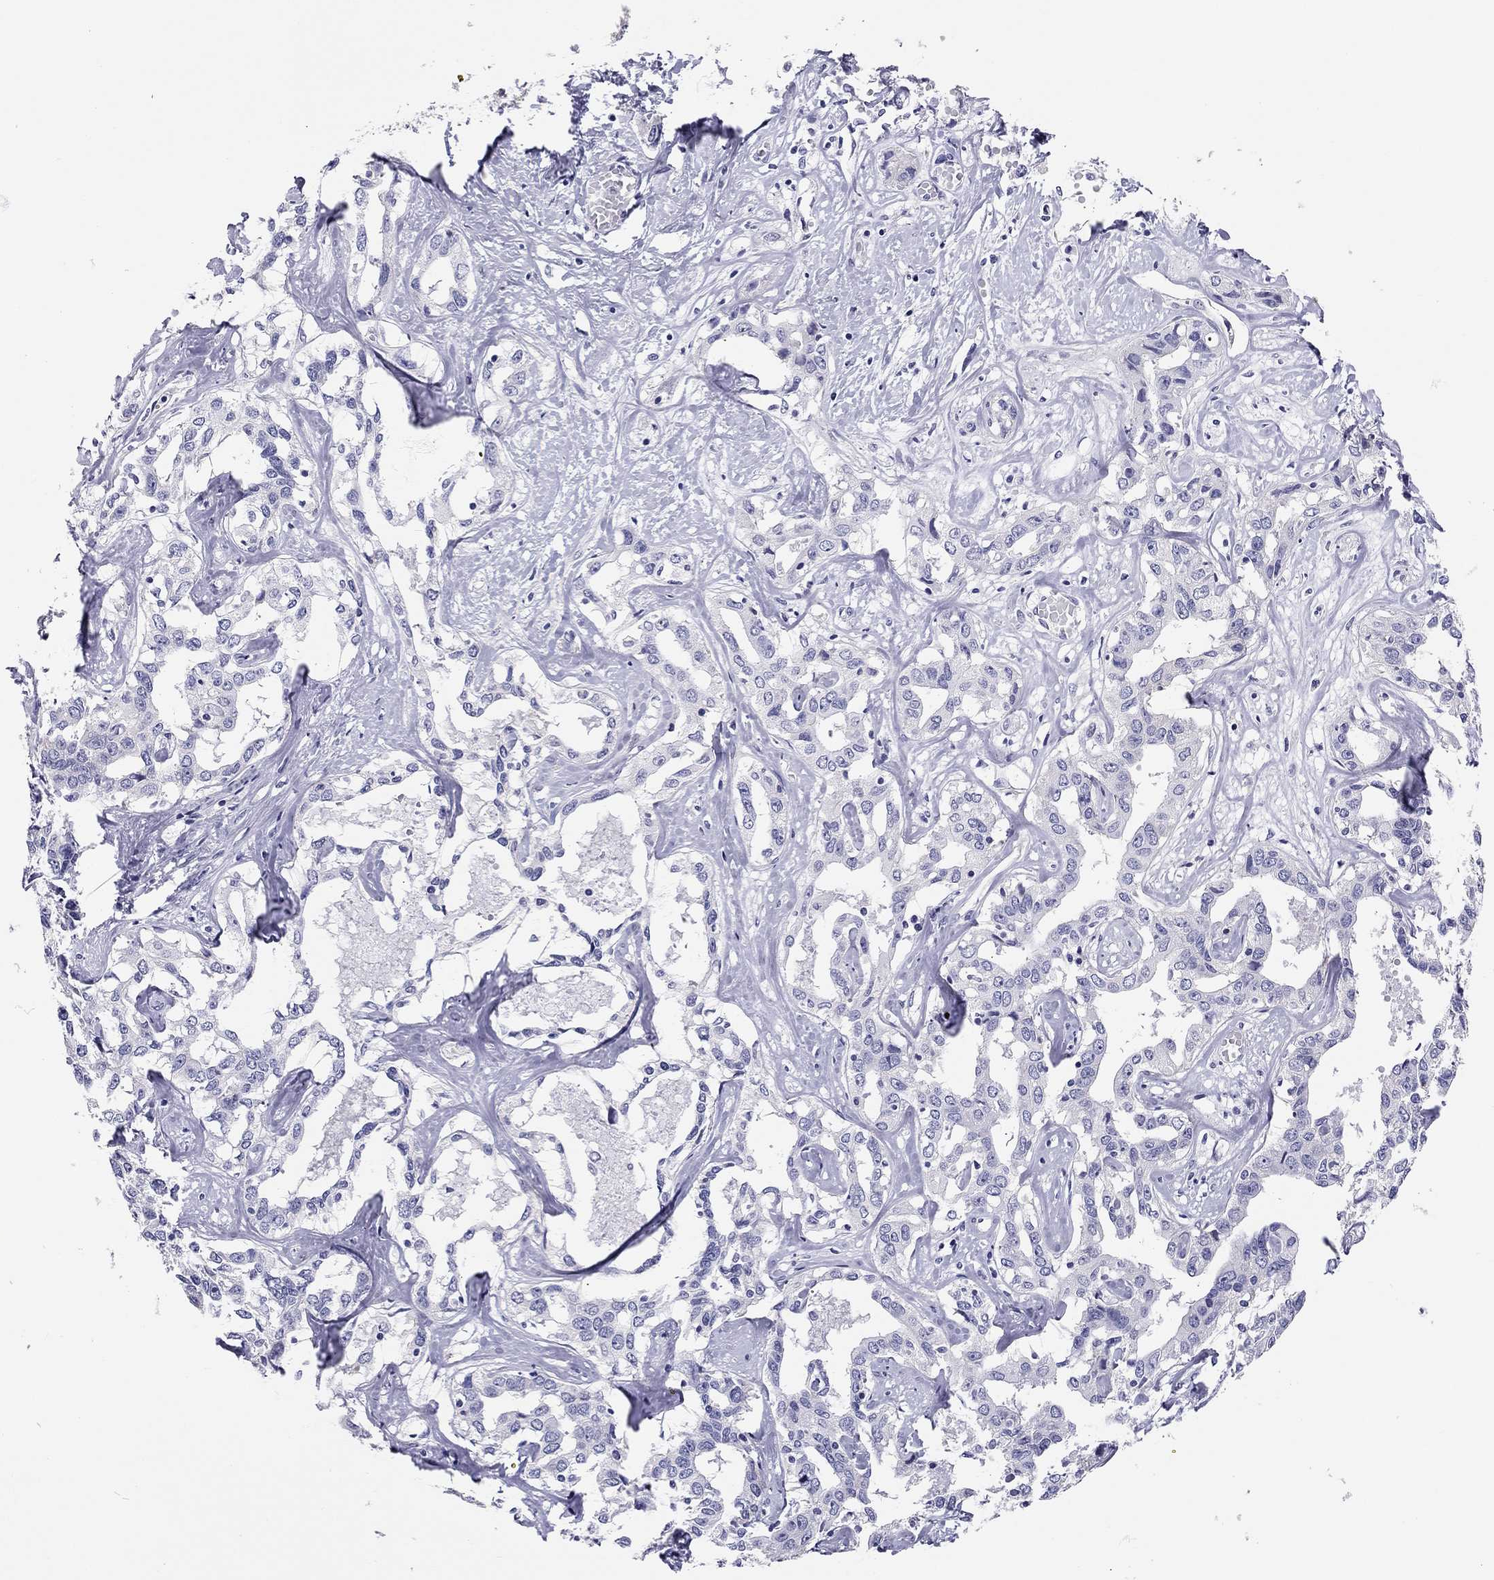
{"staining": {"intensity": "negative", "quantity": "none", "location": "none"}, "tissue": "liver cancer", "cell_type": "Tumor cells", "image_type": "cancer", "snomed": [{"axis": "morphology", "description": "Cholangiocarcinoma"}, {"axis": "topography", "description": "Liver"}], "caption": "Tumor cells show no significant protein expression in liver cancer.", "gene": "SCARB1", "patient": {"sex": "male", "age": 59}}